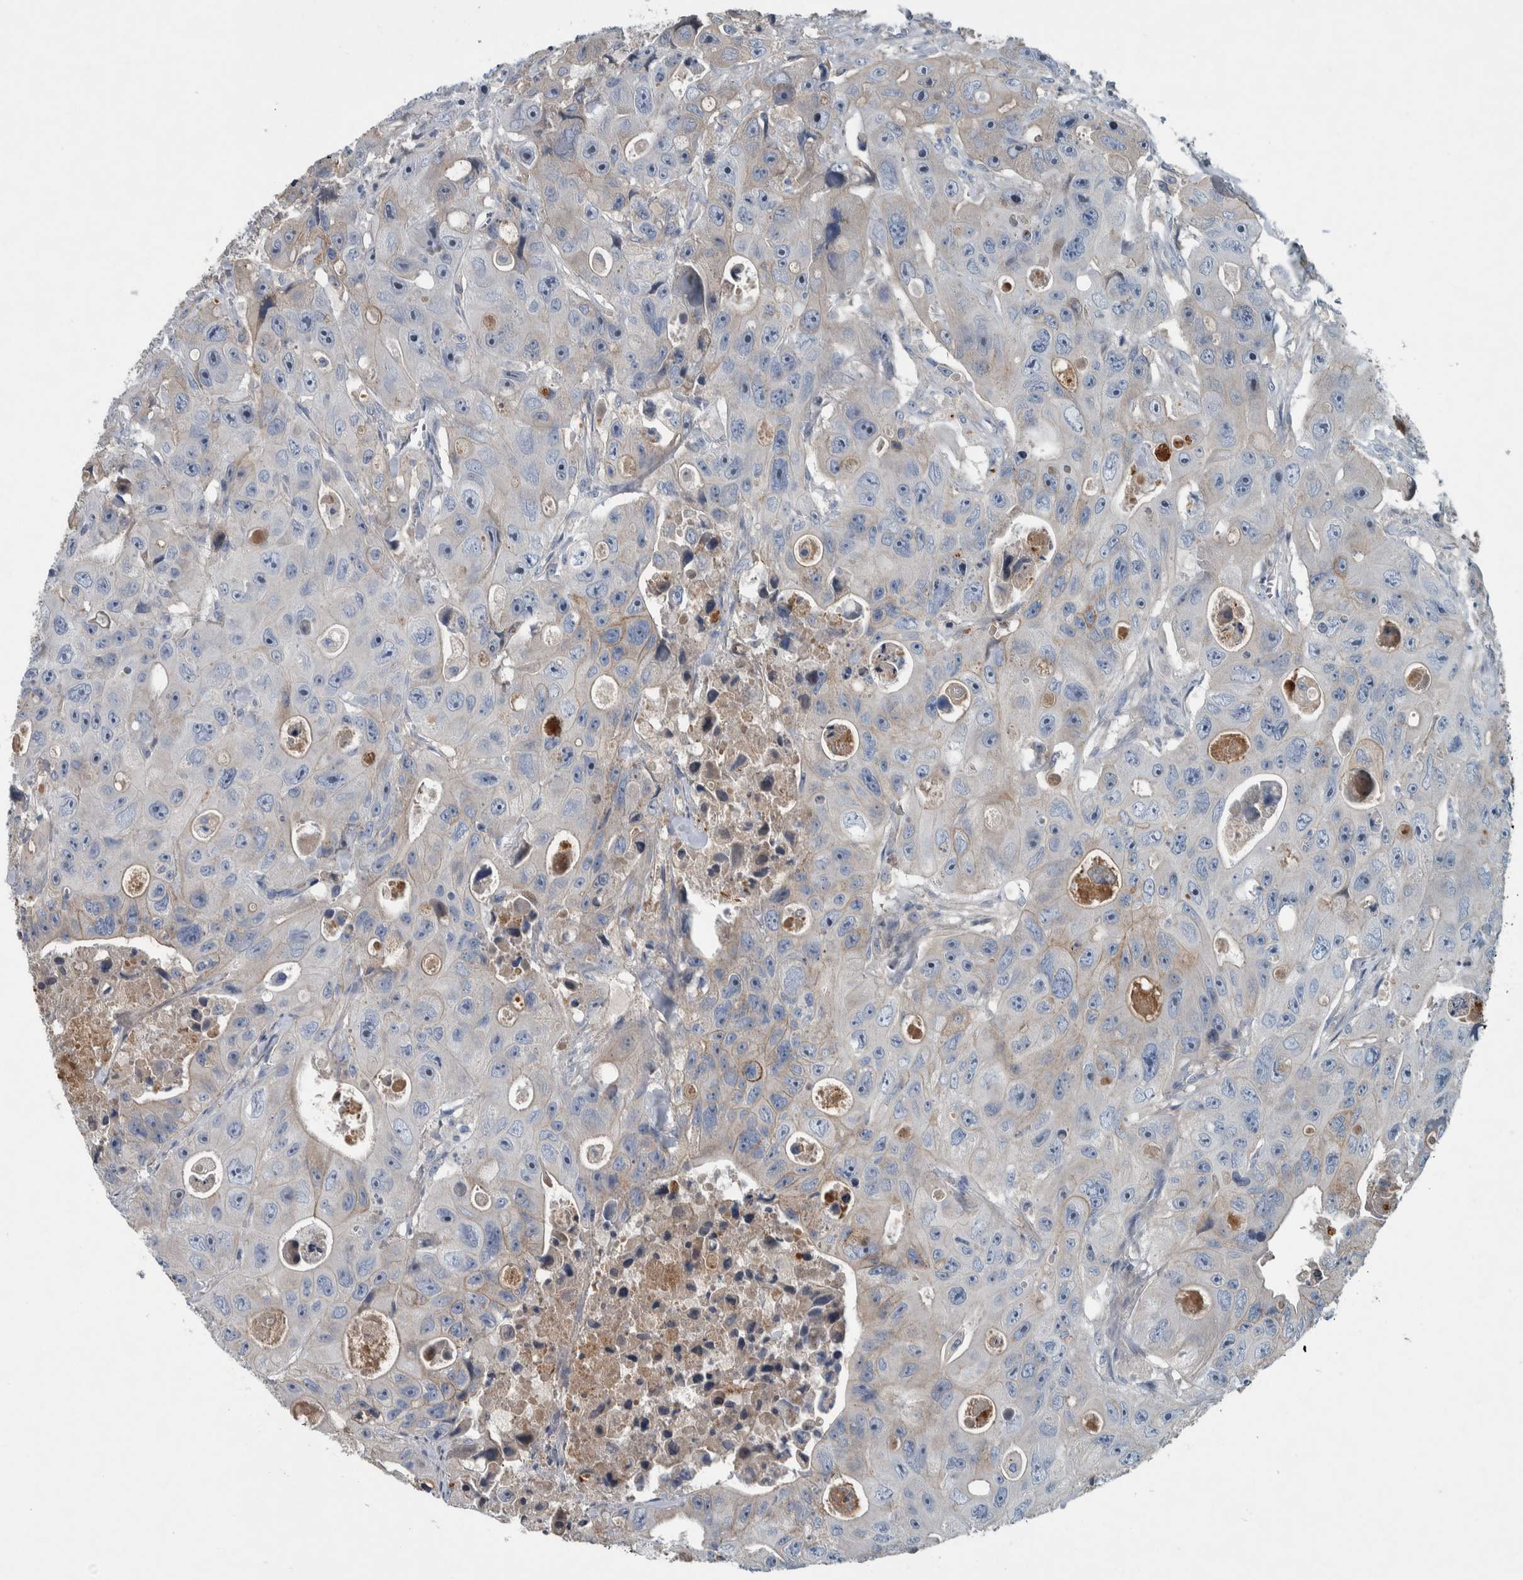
{"staining": {"intensity": "weak", "quantity": "<25%", "location": "cytoplasmic/membranous"}, "tissue": "colorectal cancer", "cell_type": "Tumor cells", "image_type": "cancer", "snomed": [{"axis": "morphology", "description": "Adenocarcinoma, NOS"}, {"axis": "topography", "description": "Colon"}], "caption": "There is no significant positivity in tumor cells of colorectal cancer.", "gene": "SERPINC1", "patient": {"sex": "female", "age": 46}}